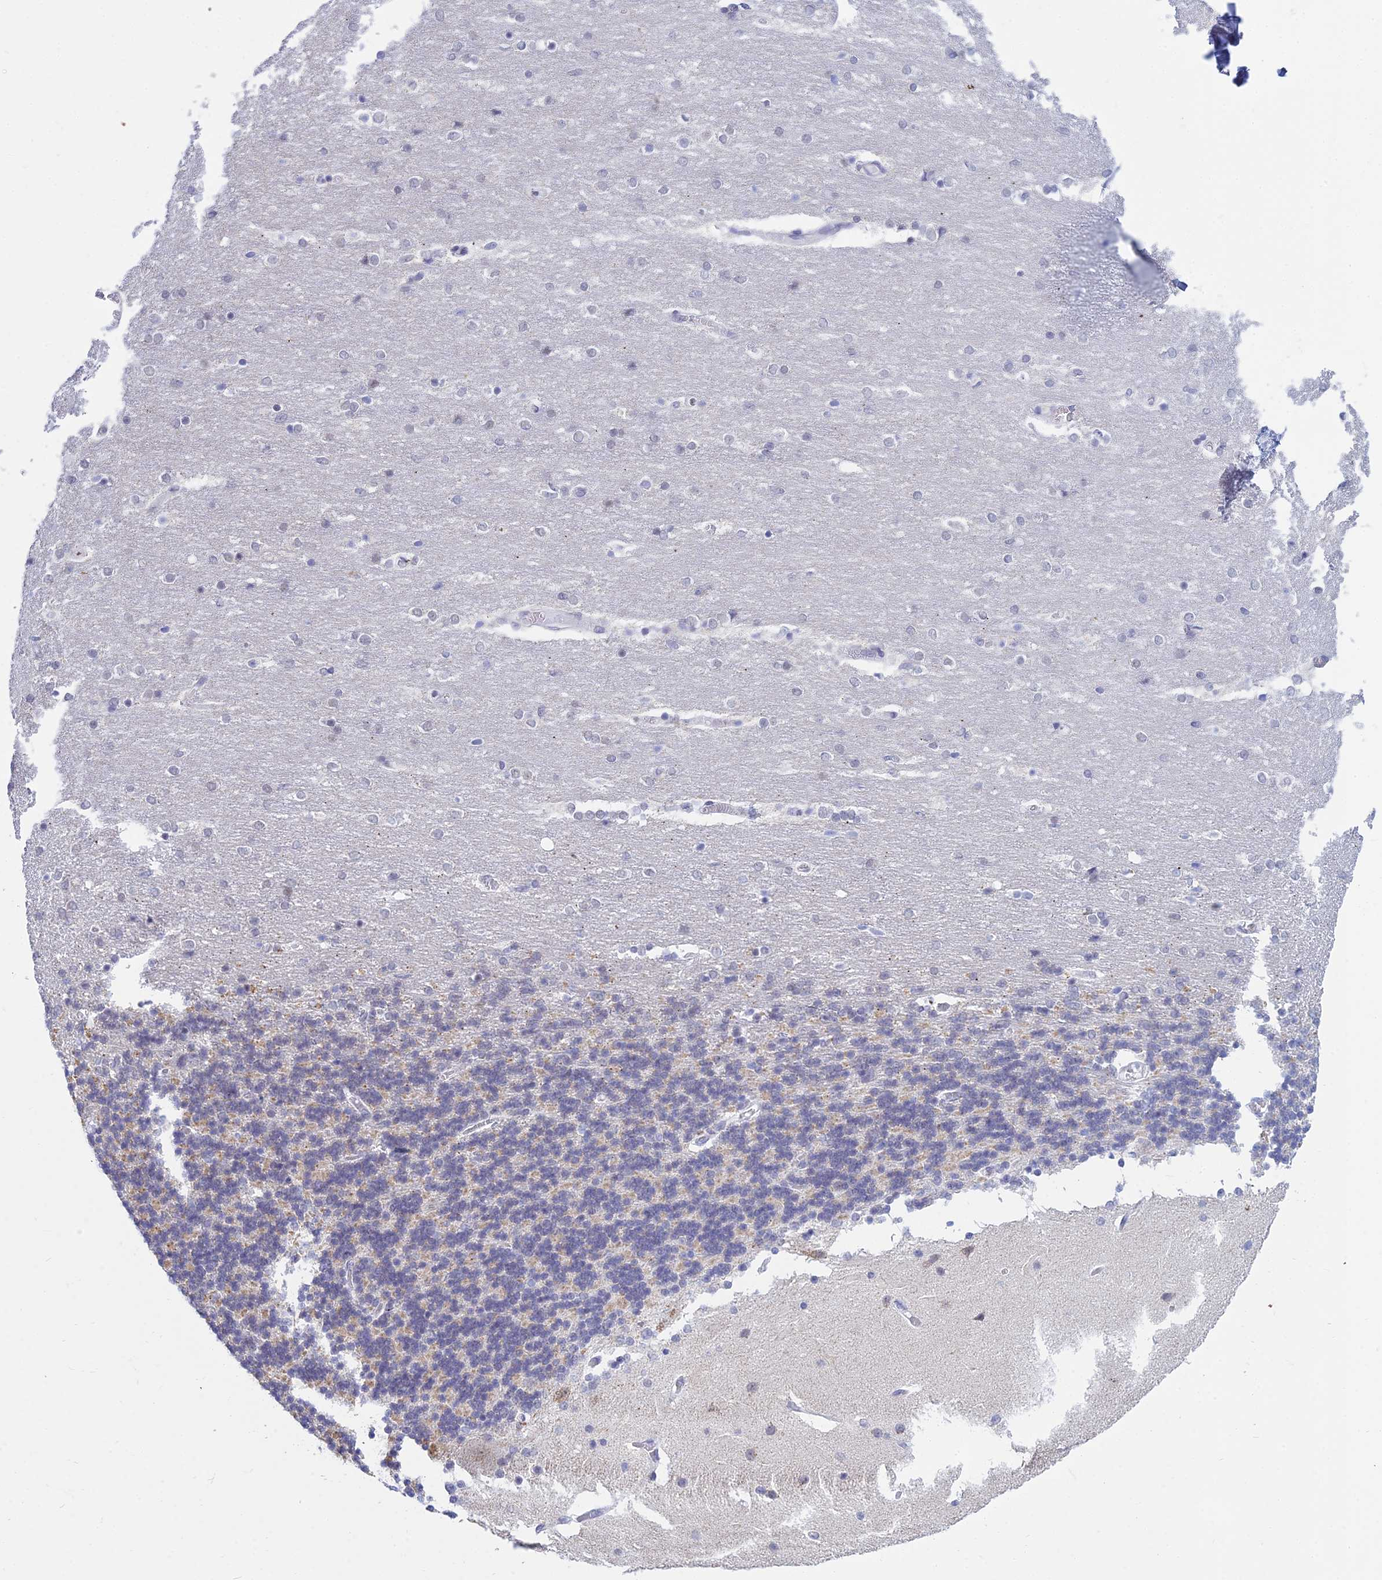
{"staining": {"intensity": "weak", "quantity": "25%-75%", "location": "cytoplasmic/membranous"}, "tissue": "cerebellum", "cell_type": "Cells in granular layer", "image_type": "normal", "snomed": [{"axis": "morphology", "description": "Normal tissue, NOS"}, {"axis": "topography", "description": "Cerebellum"}], "caption": "An immunohistochemistry (IHC) micrograph of unremarkable tissue is shown. Protein staining in brown shows weak cytoplasmic/membranous positivity in cerebellum within cells in granular layer. (DAB = brown stain, brightfield microscopy at high magnification).", "gene": "KLF14", "patient": {"sex": "female", "age": 54}}